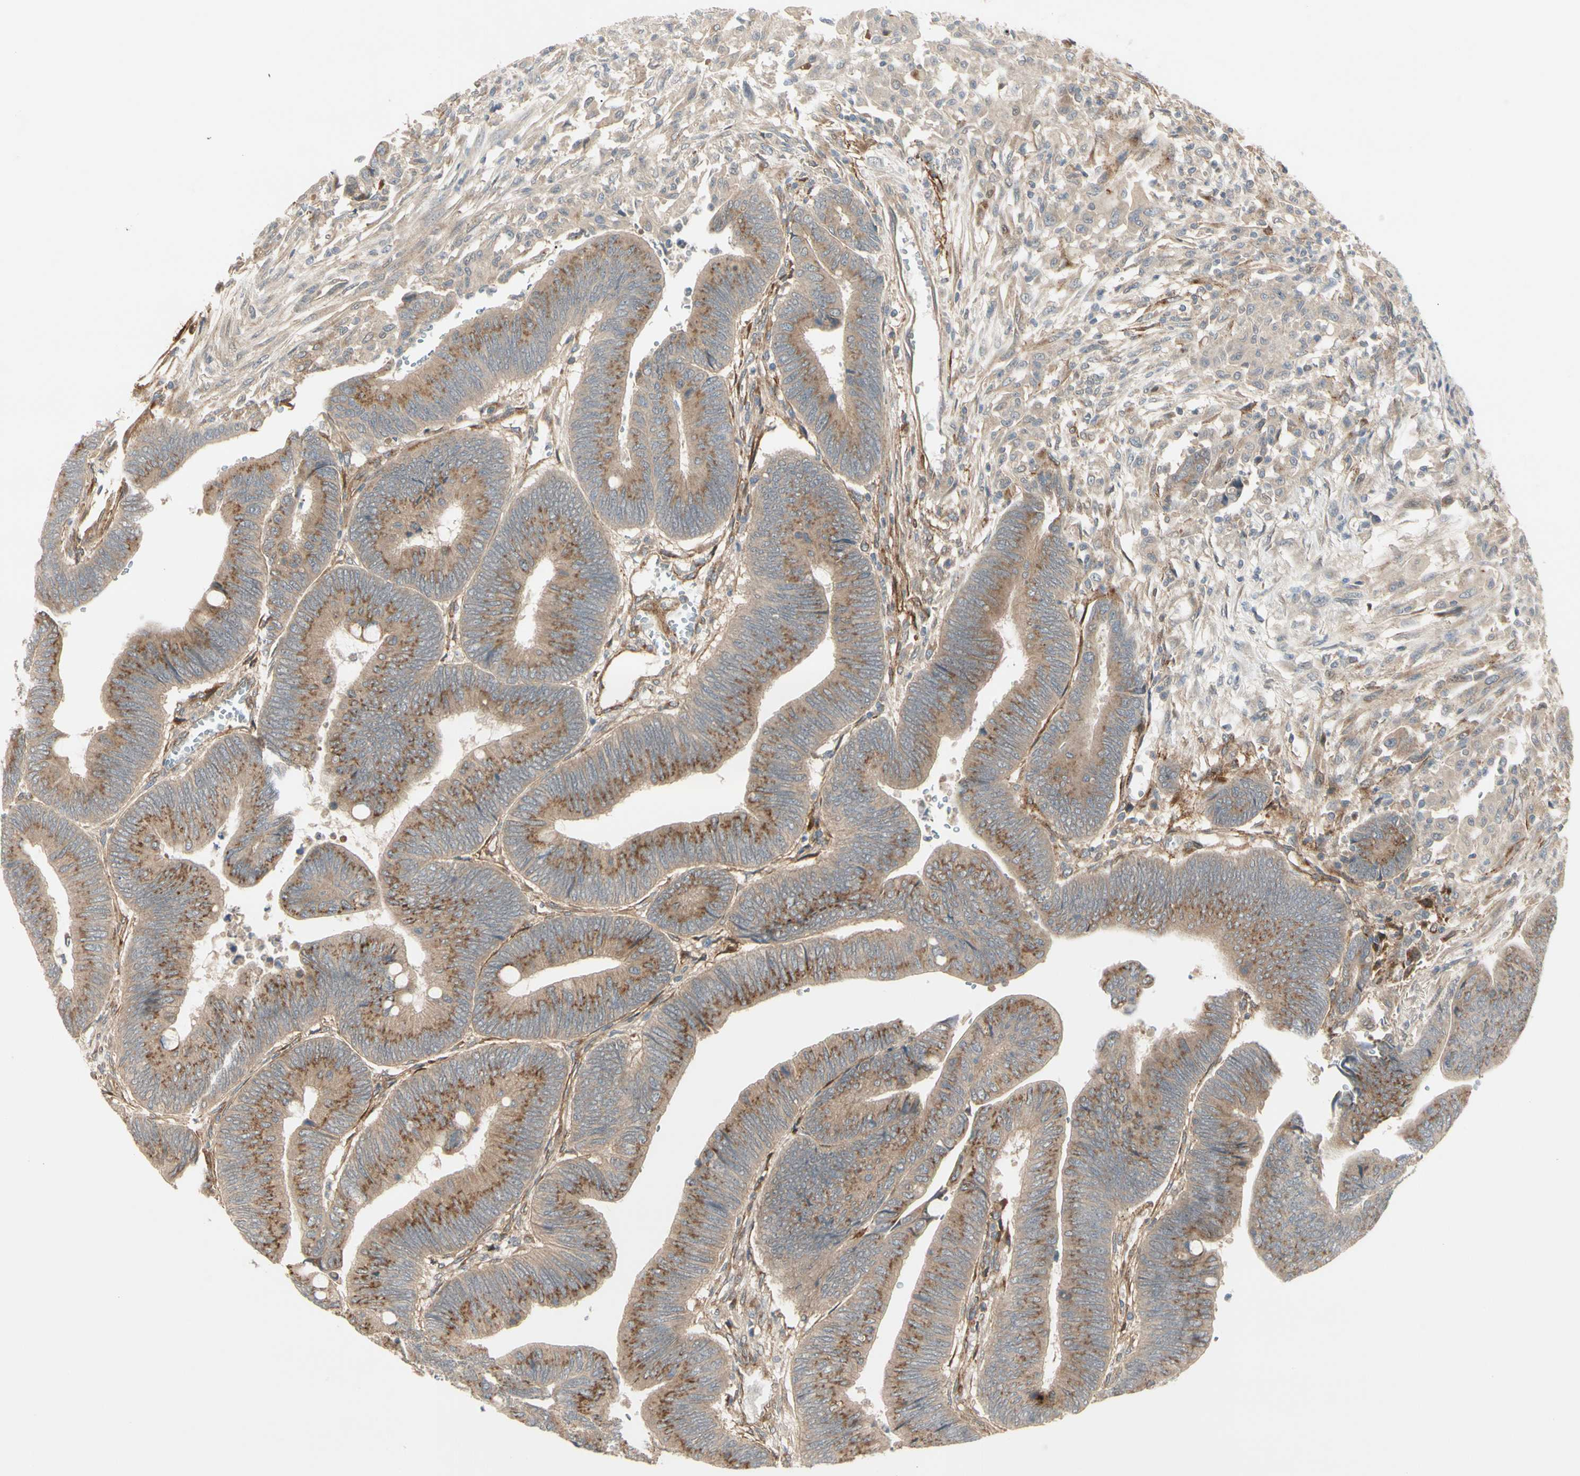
{"staining": {"intensity": "moderate", "quantity": ">75%", "location": "cytoplasmic/membranous"}, "tissue": "colorectal cancer", "cell_type": "Tumor cells", "image_type": "cancer", "snomed": [{"axis": "morphology", "description": "Normal tissue, NOS"}, {"axis": "morphology", "description": "Adenocarcinoma, NOS"}, {"axis": "topography", "description": "Rectum"}, {"axis": "topography", "description": "Peripheral nerve tissue"}], "caption": "Immunohistochemistry of adenocarcinoma (colorectal) displays medium levels of moderate cytoplasmic/membranous staining in approximately >75% of tumor cells. (DAB (3,3'-diaminobenzidine) IHC, brown staining for protein, blue staining for nuclei).", "gene": "F2R", "patient": {"sex": "male", "age": 92}}